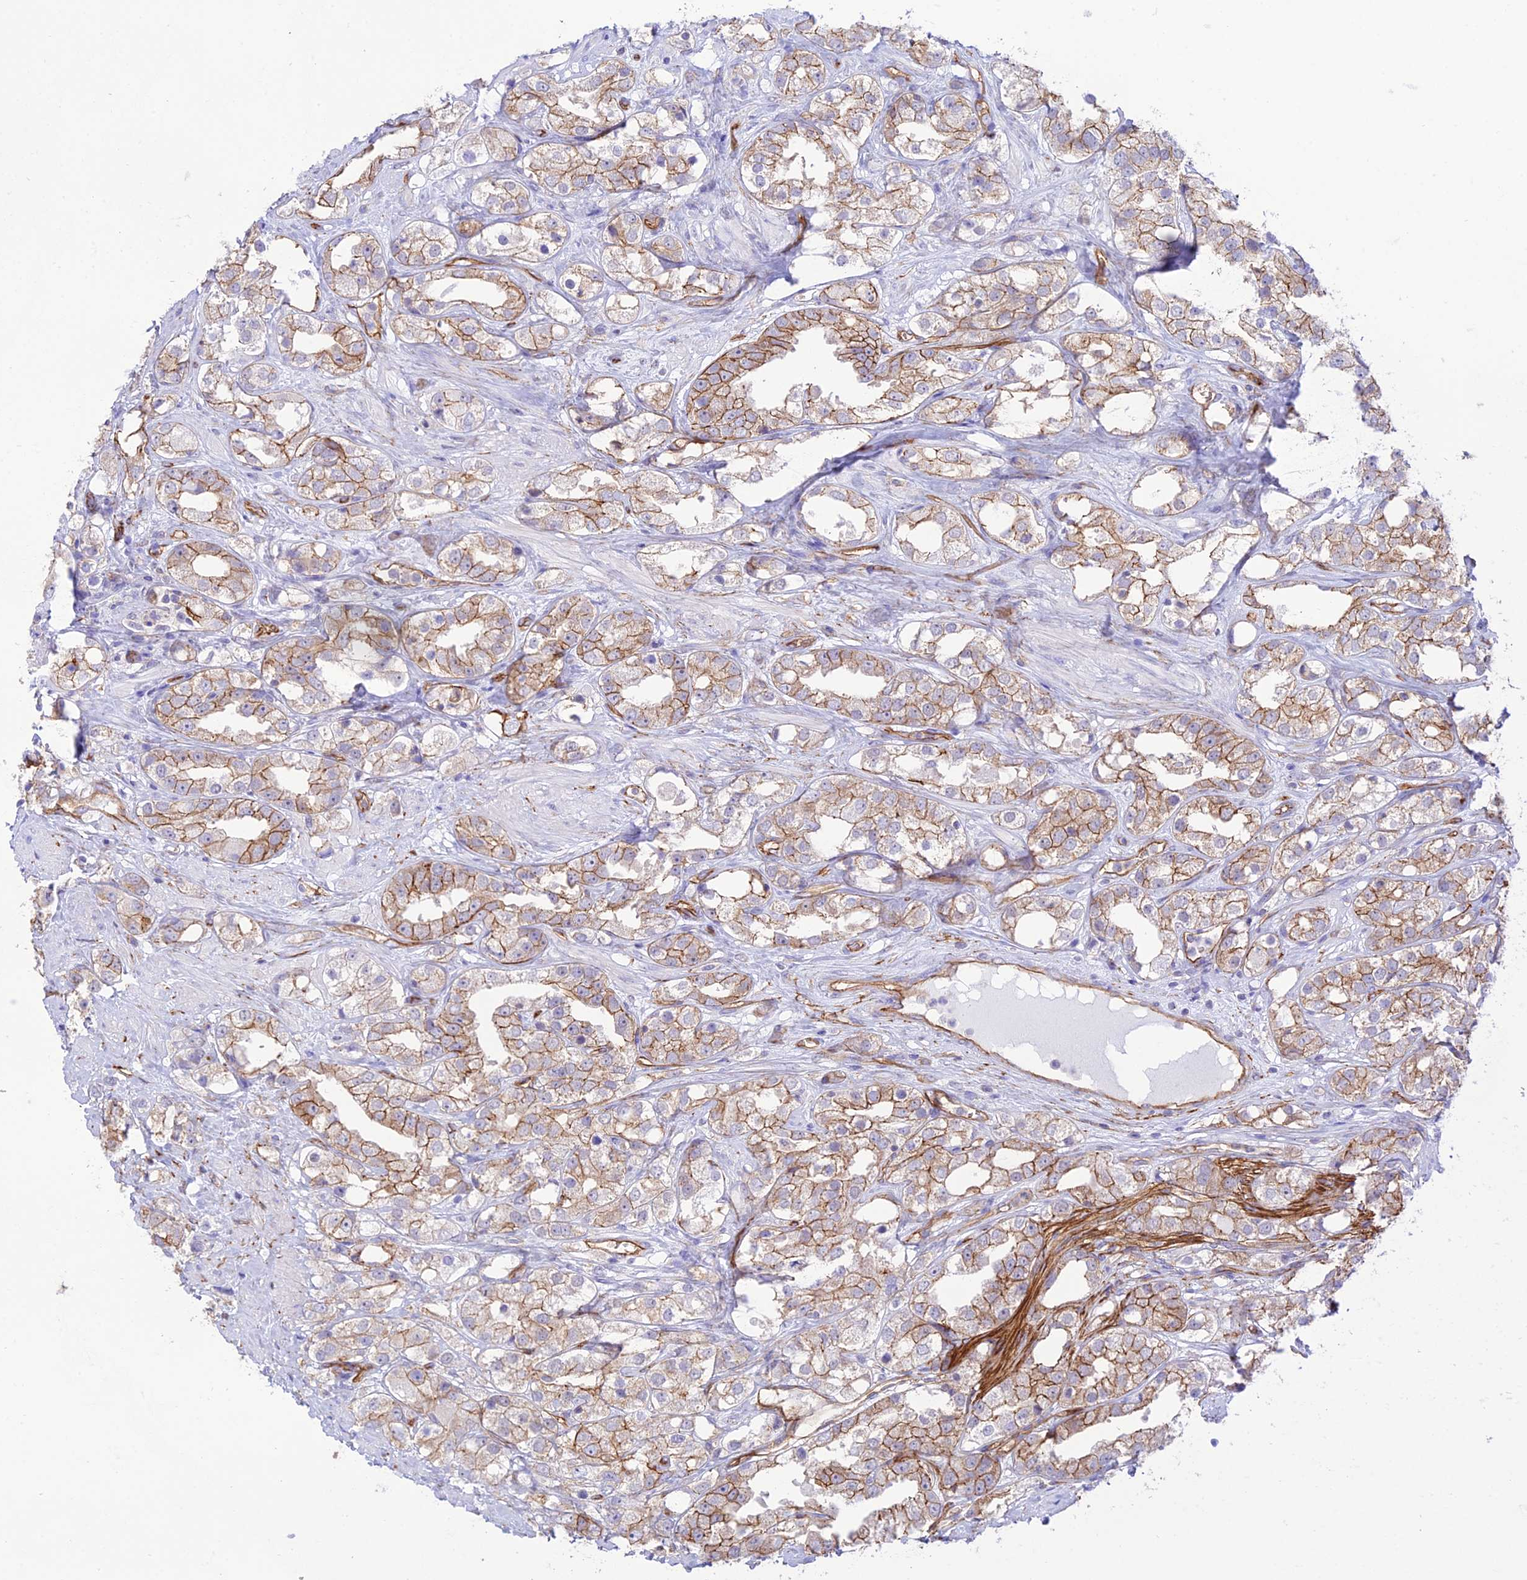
{"staining": {"intensity": "moderate", "quantity": "25%-75%", "location": "cytoplasmic/membranous"}, "tissue": "prostate cancer", "cell_type": "Tumor cells", "image_type": "cancer", "snomed": [{"axis": "morphology", "description": "Adenocarcinoma, NOS"}, {"axis": "topography", "description": "Prostate"}], "caption": "Immunohistochemistry (IHC) (DAB) staining of human adenocarcinoma (prostate) displays moderate cytoplasmic/membranous protein staining in approximately 25%-75% of tumor cells.", "gene": "YPEL5", "patient": {"sex": "male", "age": 79}}